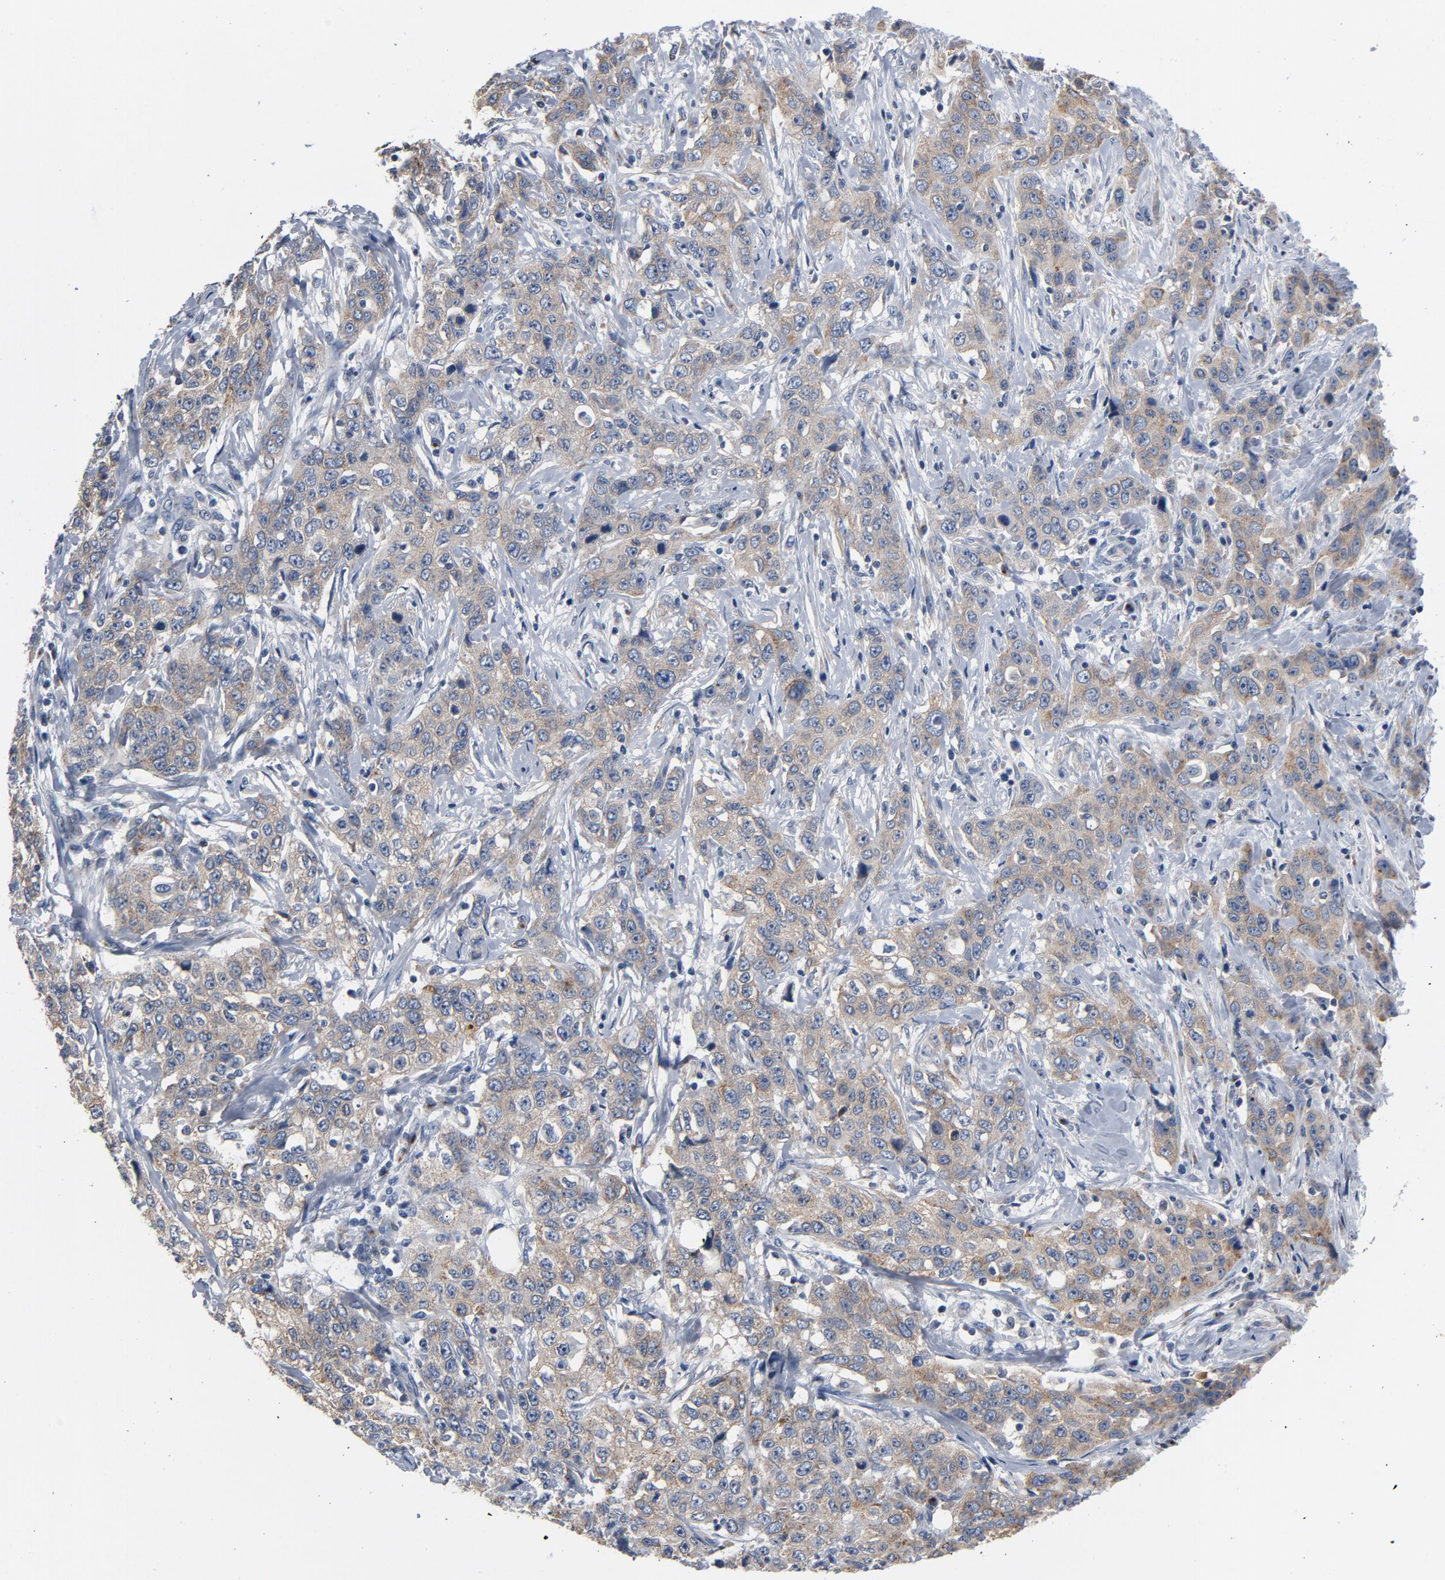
{"staining": {"intensity": "moderate", "quantity": ">75%", "location": "cytoplasmic/membranous"}, "tissue": "stomach cancer", "cell_type": "Tumor cells", "image_type": "cancer", "snomed": [{"axis": "morphology", "description": "Adenocarcinoma, NOS"}, {"axis": "topography", "description": "Stomach"}], "caption": "Protein staining of stomach cancer (adenocarcinoma) tissue demonstrates moderate cytoplasmic/membranous positivity in about >75% of tumor cells.", "gene": "YIPF6", "patient": {"sex": "male", "age": 48}}